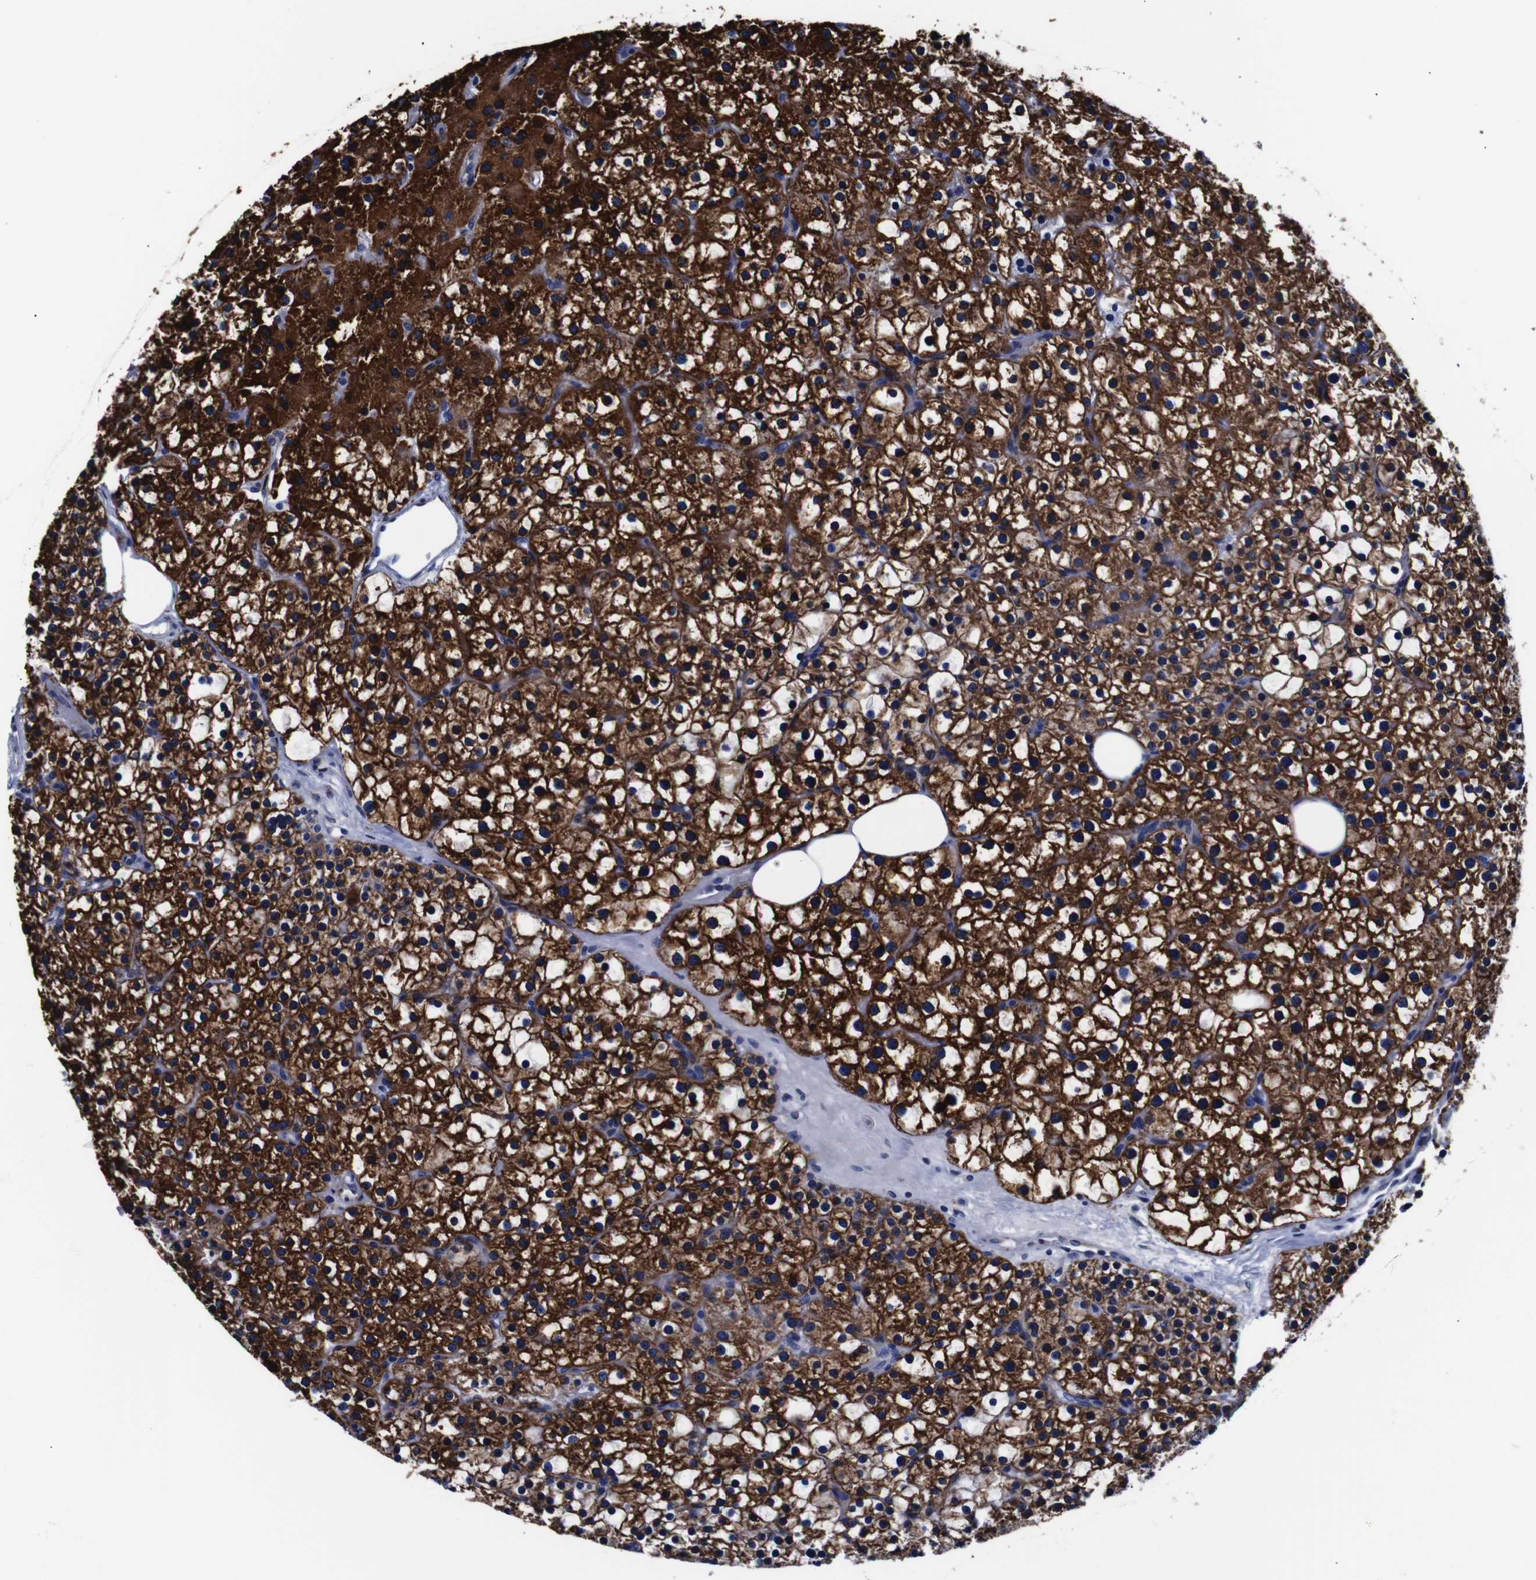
{"staining": {"intensity": "strong", "quantity": ">75%", "location": "cytoplasmic/membranous"}, "tissue": "parathyroid gland", "cell_type": "Glandular cells", "image_type": "normal", "snomed": [{"axis": "morphology", "description": "Normal tissue, NOS"}, {"axis": "morphology", "description": "Adenoma, NOS"}, {"axis": "topography", "description": "Parathyroid gland"}], "caption": "Immunohistochemistry (IHC) staining of benign parathyroid gland, which demonstrates high levels of strong cytoplasmic/membranous expression in about >75% of glandular cells indicating strong cytoplasmic/membranous protein expression. The staining was performed using DAB (3,3'-diaminobenzidine) (brown) for protein detection and nuclei were counterstained in hematoxylin (blue).", "gene": "FKBP9", "patient": {"sex": "female", "age": 70}}